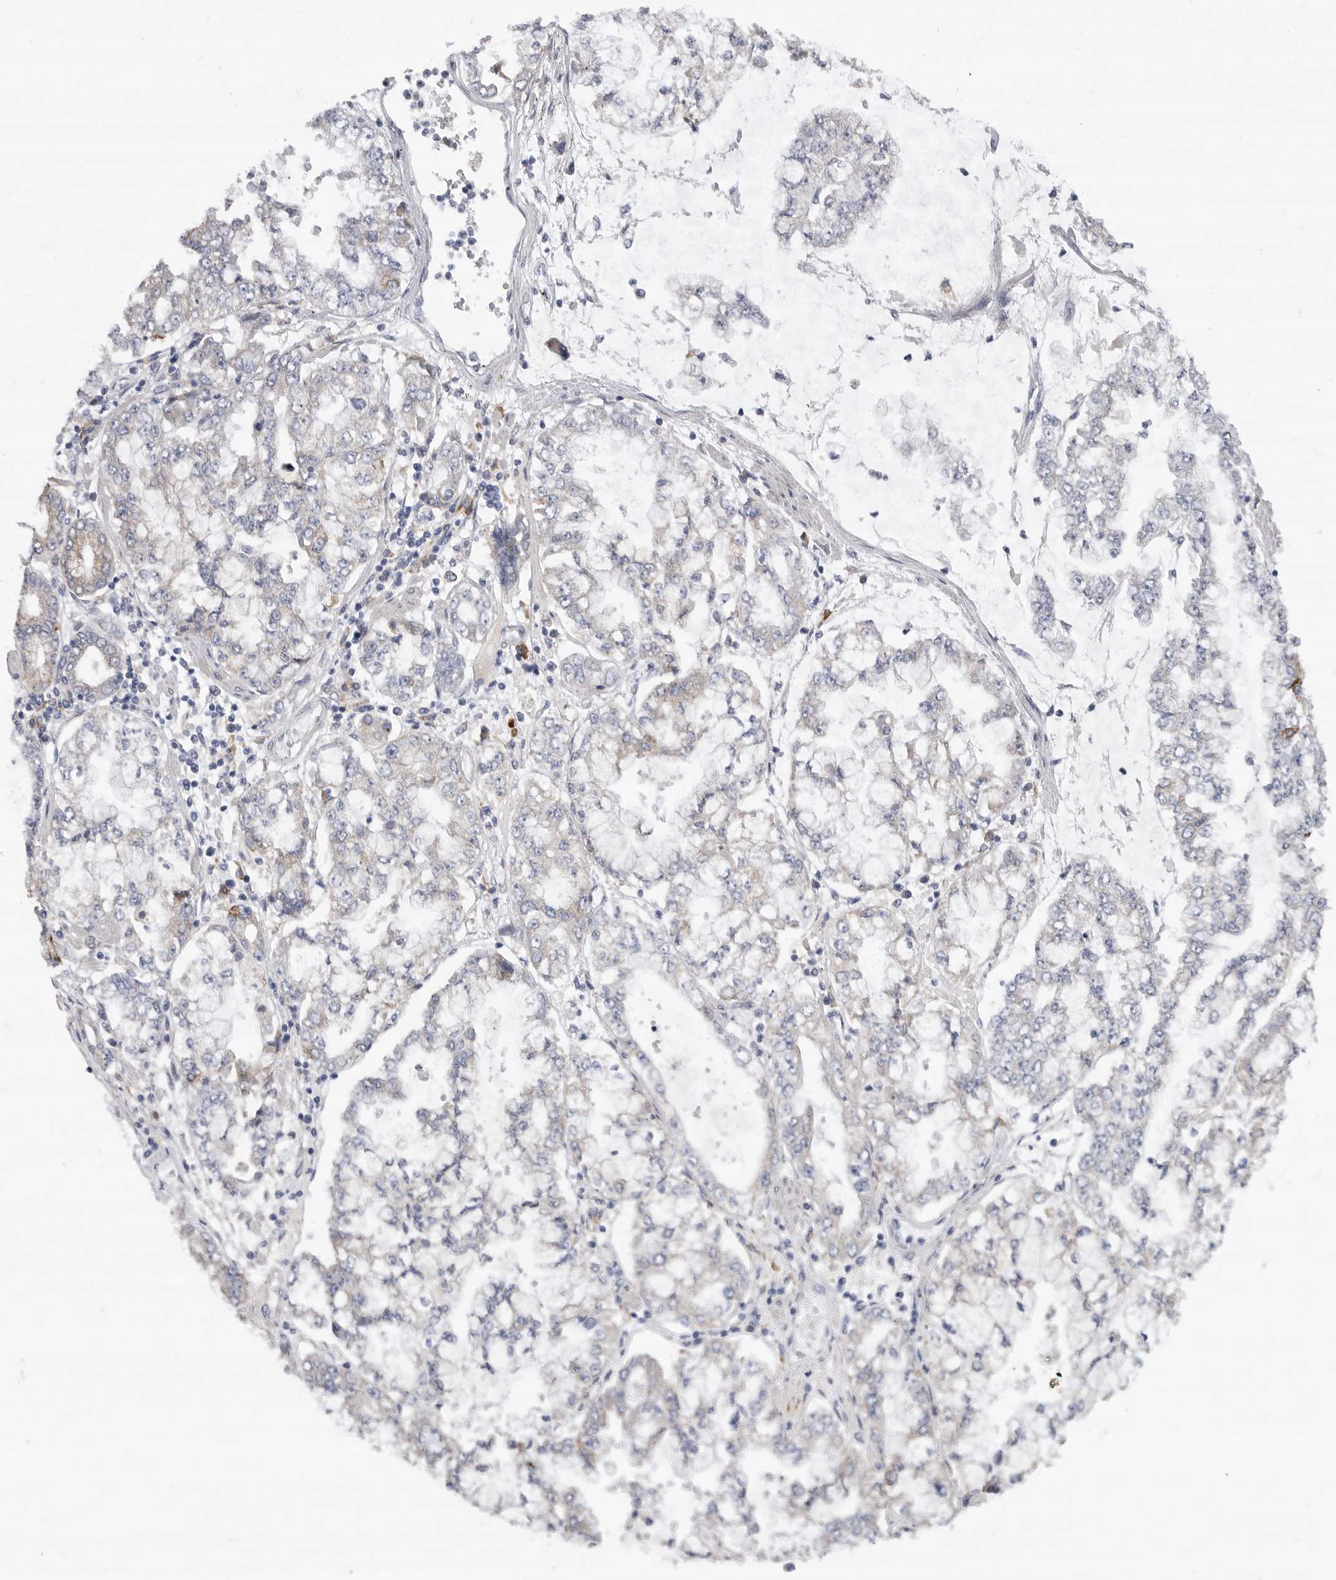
{"staining": {"intensity": "weak", "quantity": "<25%", "location": "cytoplasmic/membranous"}, "tissue": "stomach cancer", "cell_type": "Tumor cells", "image_type": "cancer", "snomed": [{"axis": "morphology", "description": "Adenocarcinoma, NOS"}, {"axis": "topography", "description": "Stomach"}], "caption": "Tumor cells are negative for protein expression in human stomach cancer (adenocarcinoma).", "gene": "EDEM3", "patient": {"sex": "male", "age": 76}}